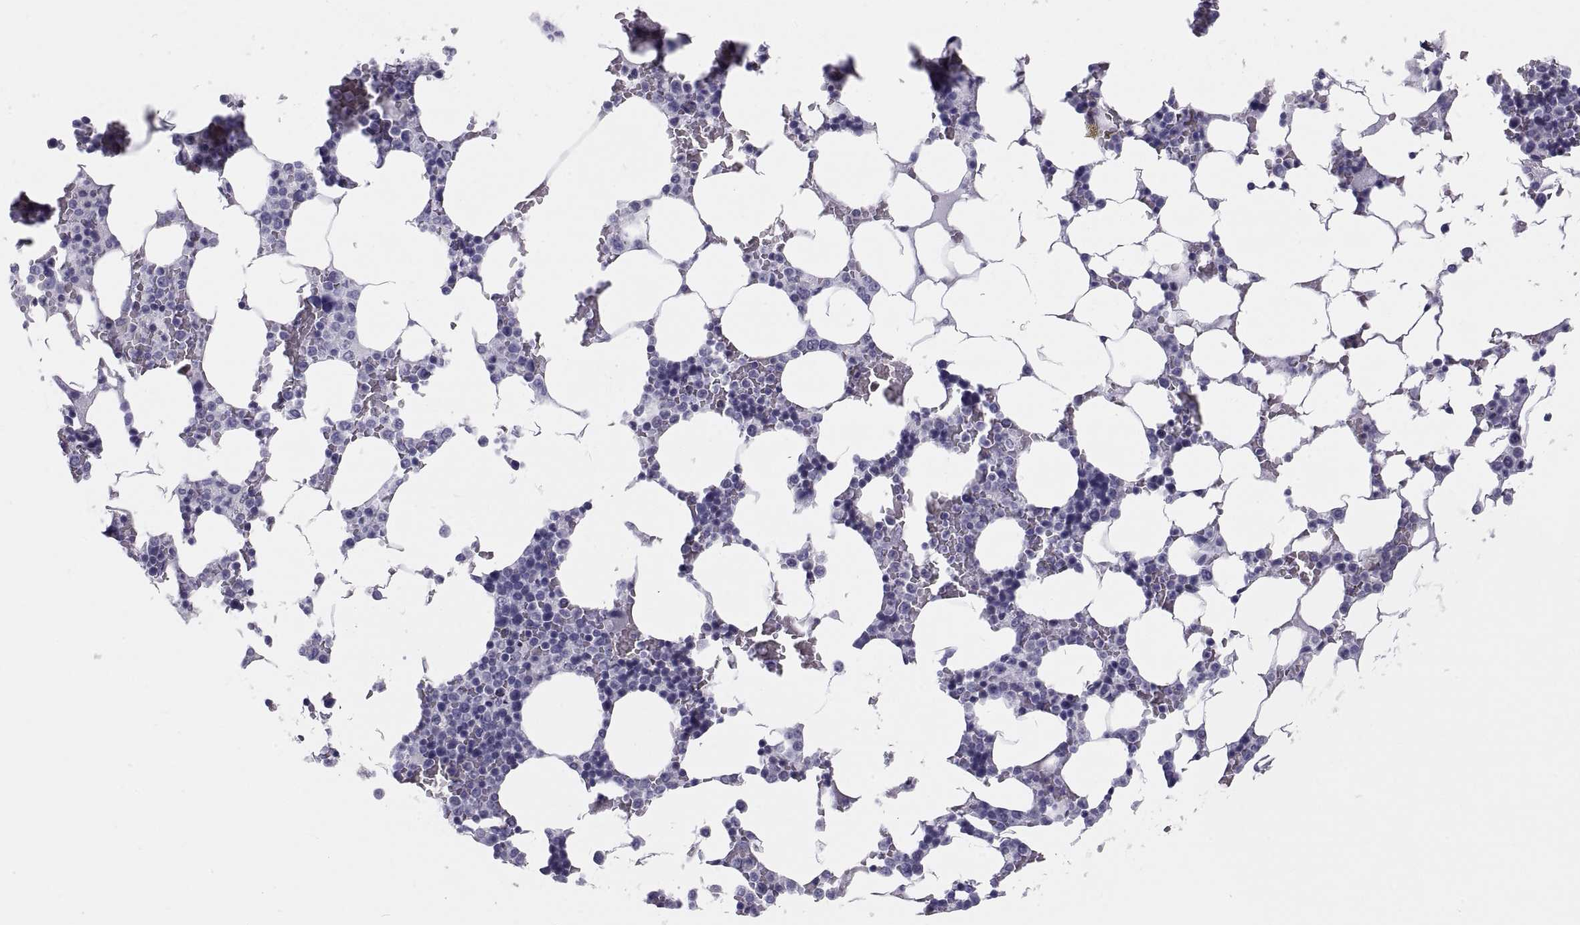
{"staining": {"intensity": "negative", "quantity": "none", "location": "none"}, "tissue": "bone marrow", "cell_type": "Hematopoietic cells", "image_type": "normal", "snomed": [{"axis": "morphology", "description": "Normal tissue, NOS"}, {"axis": "topography", "description": "Bone marrow"}], "caption": "IHC histopathology image of benign bone marrow stained for a protein (brown), which demonstrates no staining in hematopoietic cells.", "gene": "DEFB129", "patient": {"sex": "male", "age": 51}}